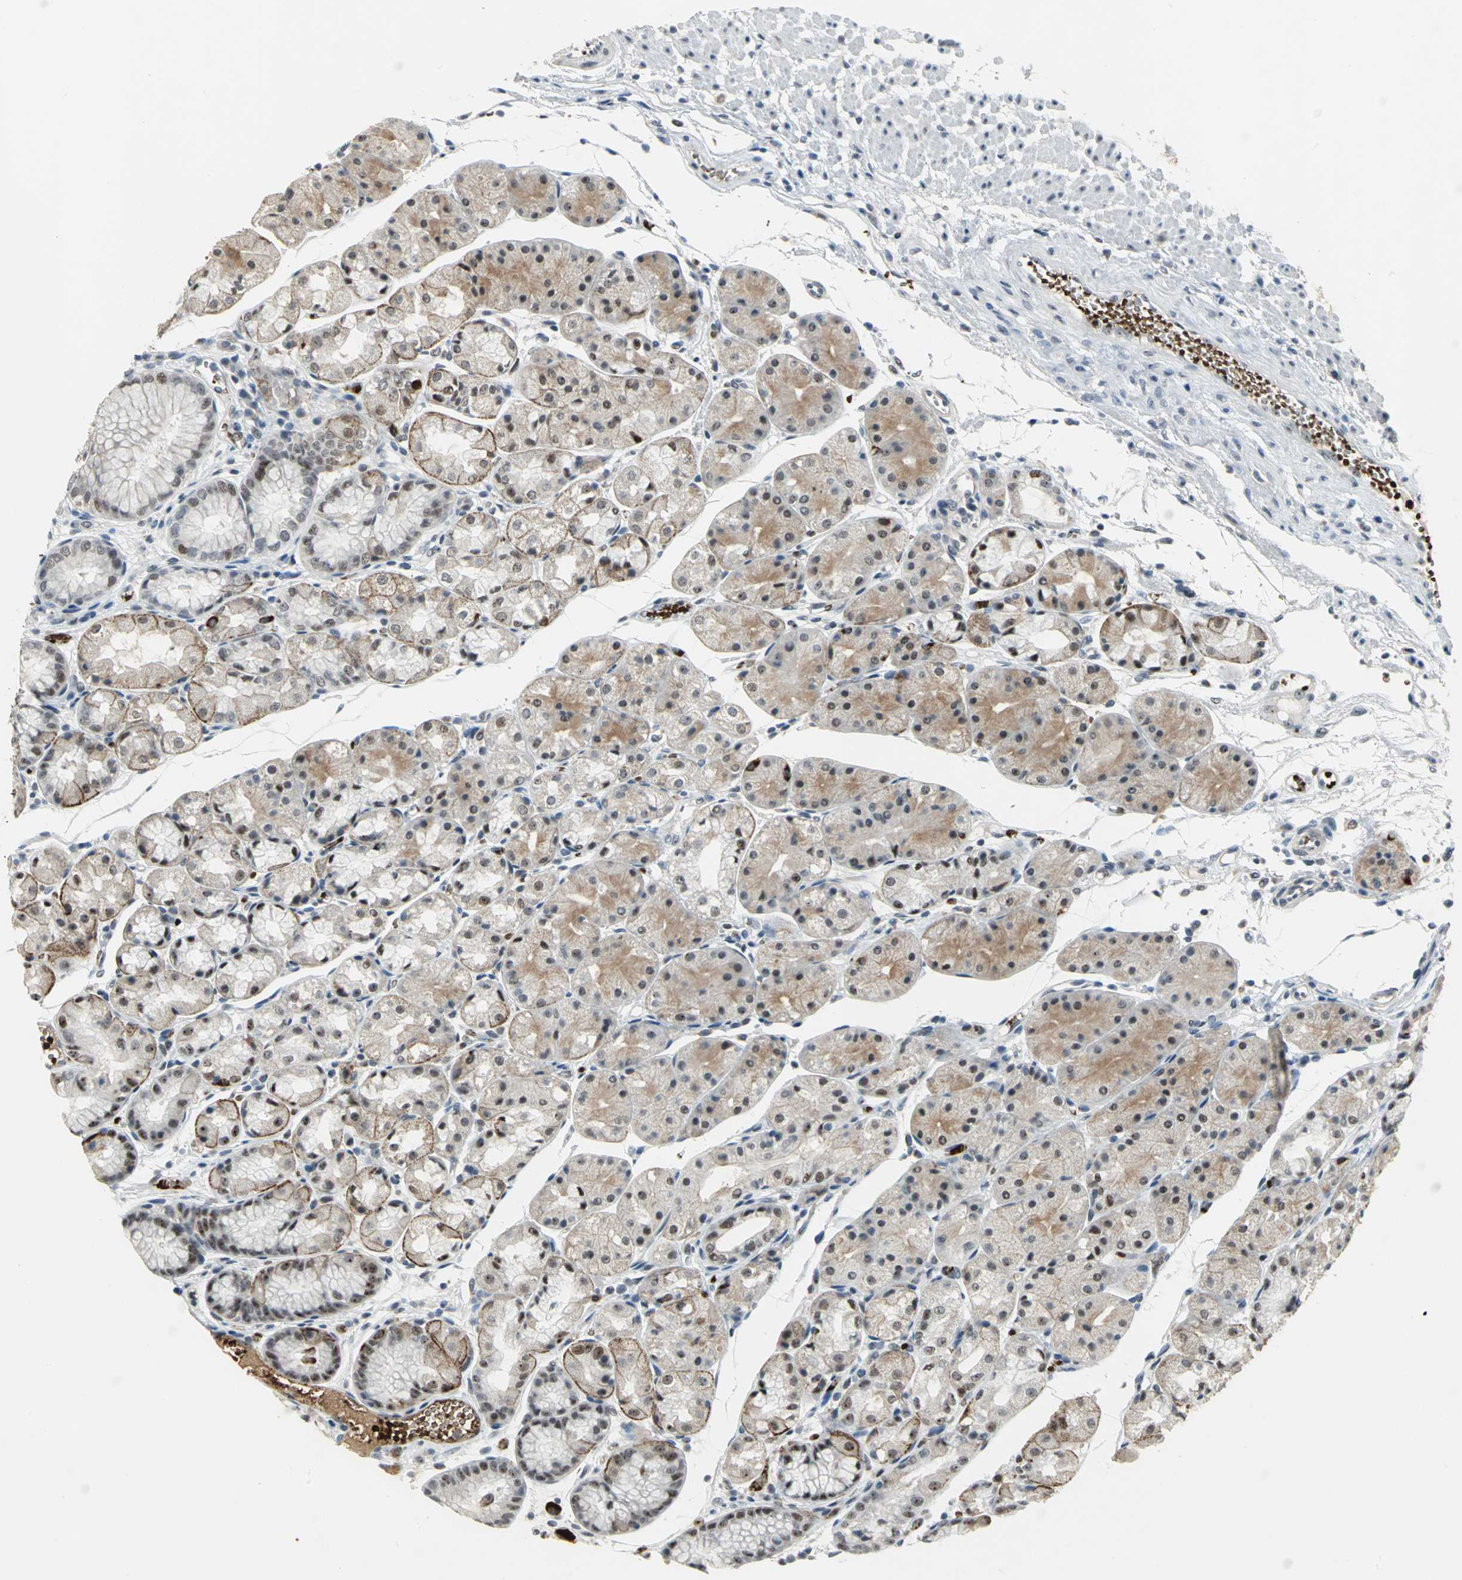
{"staining": {"intensity": "moderate", "quantity": "25%-75%", "location": "nuclear"}, "tissue": "stomach", "cell_type": "Glandular cells", "image_type": "normal", "snomed": [{"axis": "morphology", "description": "Normal tissue, NOS"}, {"axis": "topography", "description": "Stomach, upper"}], "caption": "Immunohistochemical staining of unremarkable human stomach exhibits moderate nuclear protein positivity in approximately 25%-75% of glandular cells.", "gene": "GLI3", "patient": {"sex": "male", "age": 72}}